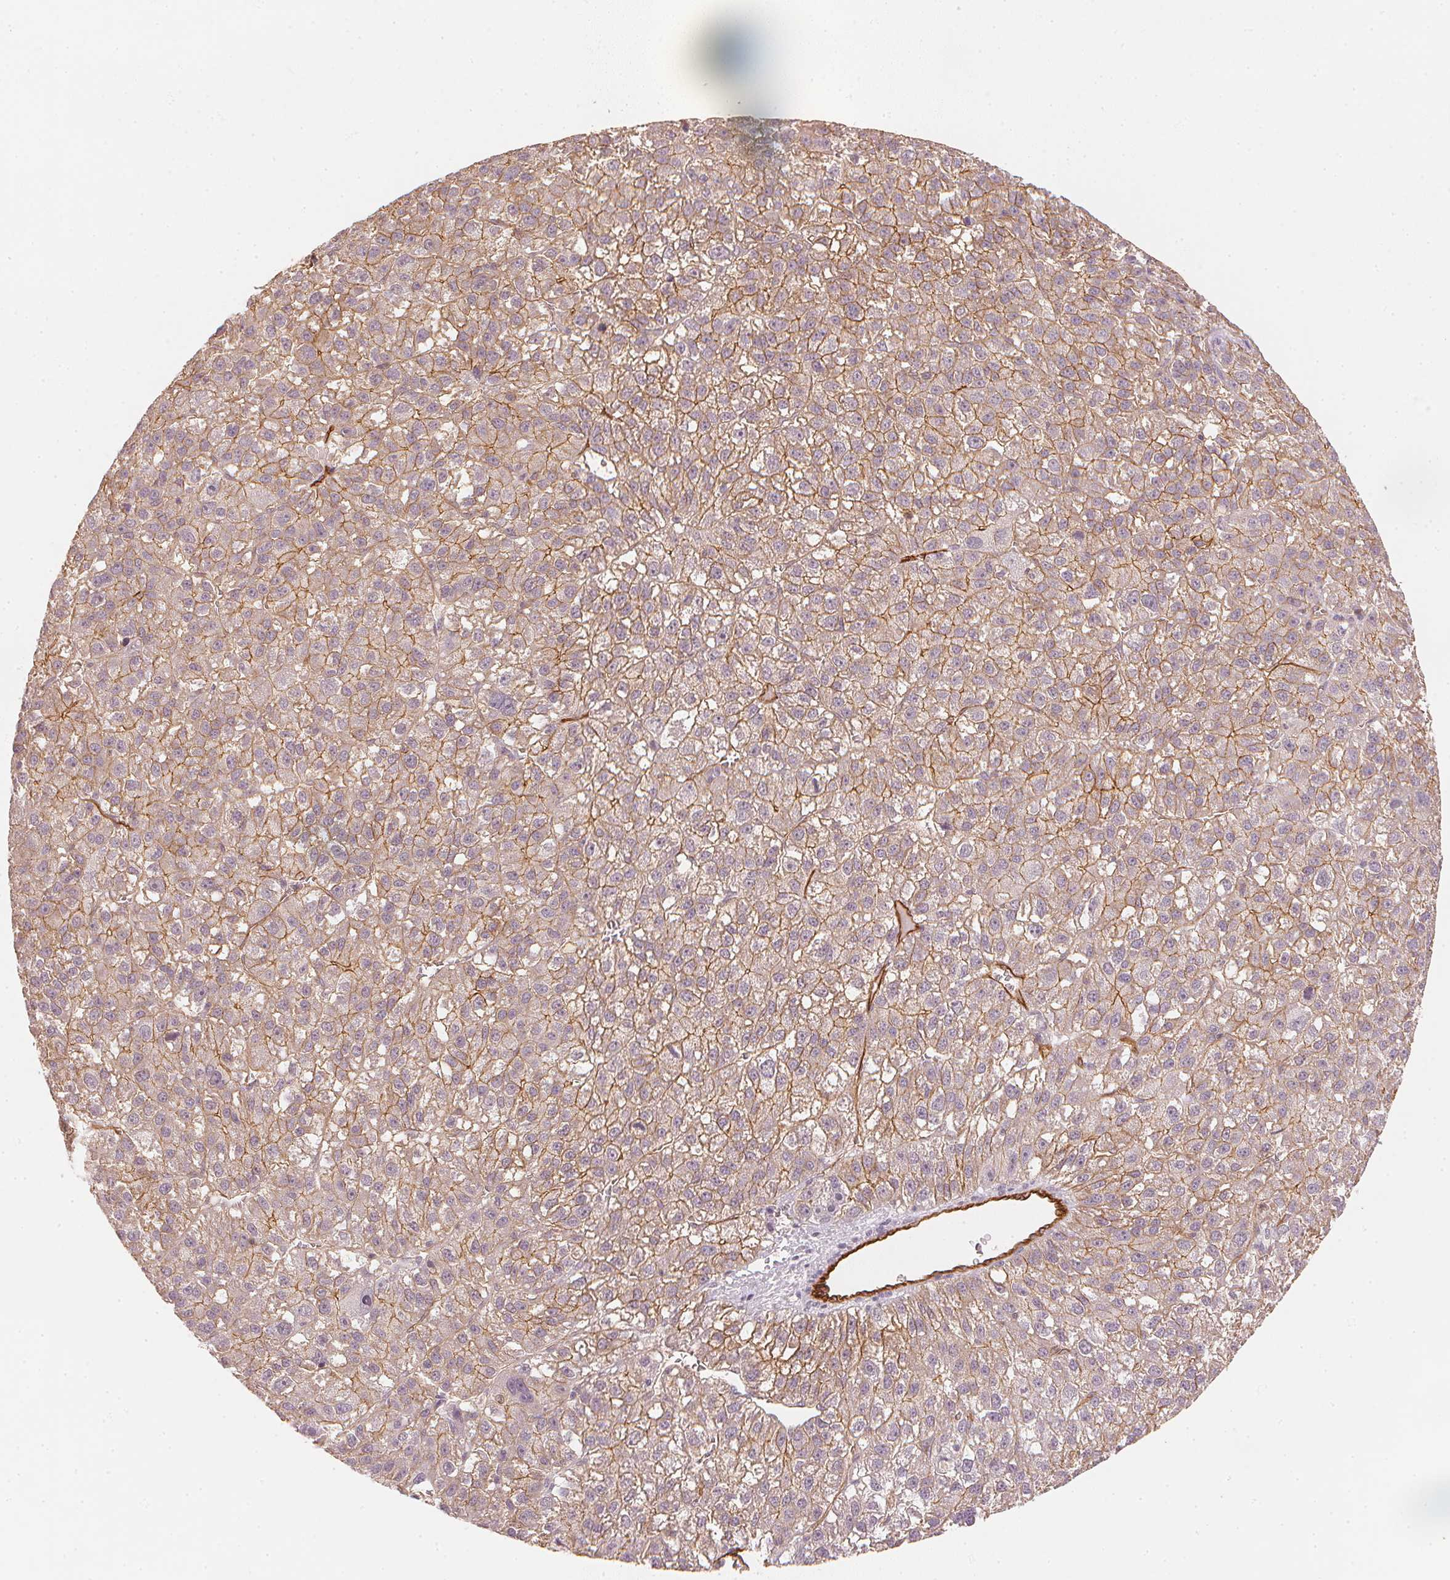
{"staining": {"intensity": "moderate", "quantity": ">75%", "location": "cytoplasmic/membranous"}, "tissue": "liver cancer", "cell_type": "Tumor cells", "image_type": "cancer", "snomed": [{"axis": "morphology", "description": "Carcinoma, Hepatocellular, NOS"}, {"axis": "topography", "description": "Liver"}], "caption": "Moderate cytoplasmic/membranous expression for a protein is appreciated in approximately >75% of tumor cells of liver hepatocellular carcinoma using immunohistochemistry.", "gene": "CIB1", "patient": {"sex": "female", "age": 70}}